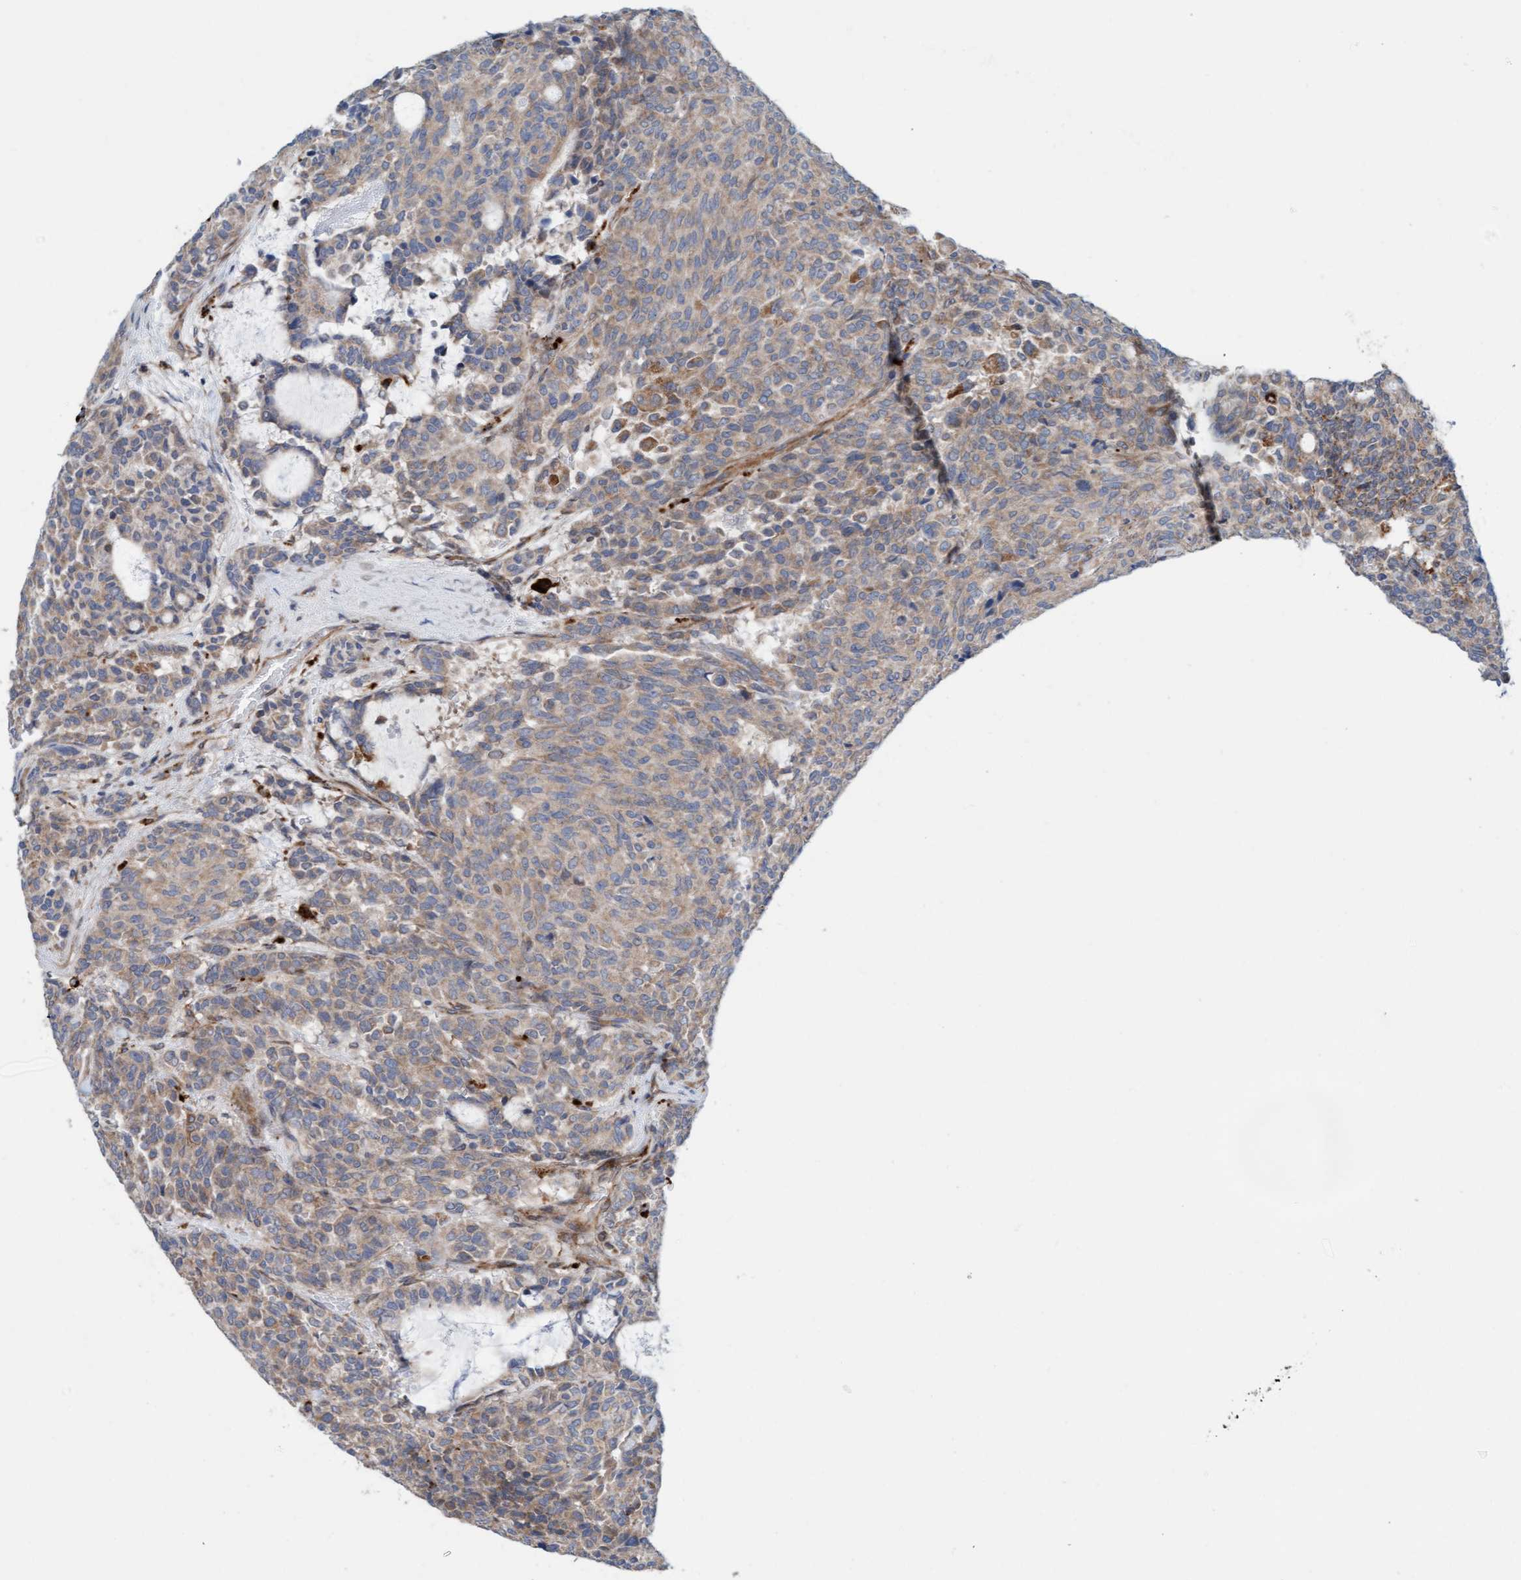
{"staining": {"intensity": "moderate", "quantity": "25%-75%", "location": "cytoplasmic/membranous"}, "tissue": "carcinoid", "cell_type": "Tumor cells", "image_type": "cancer", "snomed": [{"axis": "morphology", "description": "Carcinoid, malignant, NOS"}, {"axis": "topography", "description": "Pancreas"}], "caption": "Tumor cells display medium levels of moderate cytoplasmic/membranous positivity in about 25%-75% of cells in human carcinoid (malignant). The protein of interest is stained brown, and the nuclei are stained in blue (DAB (3,3'-diaminobenzidine) IHC with brightfield microscopy, high magnification).", "gene": "CDK5RAP3", "patient": {"sex": "female", "age": 54}}